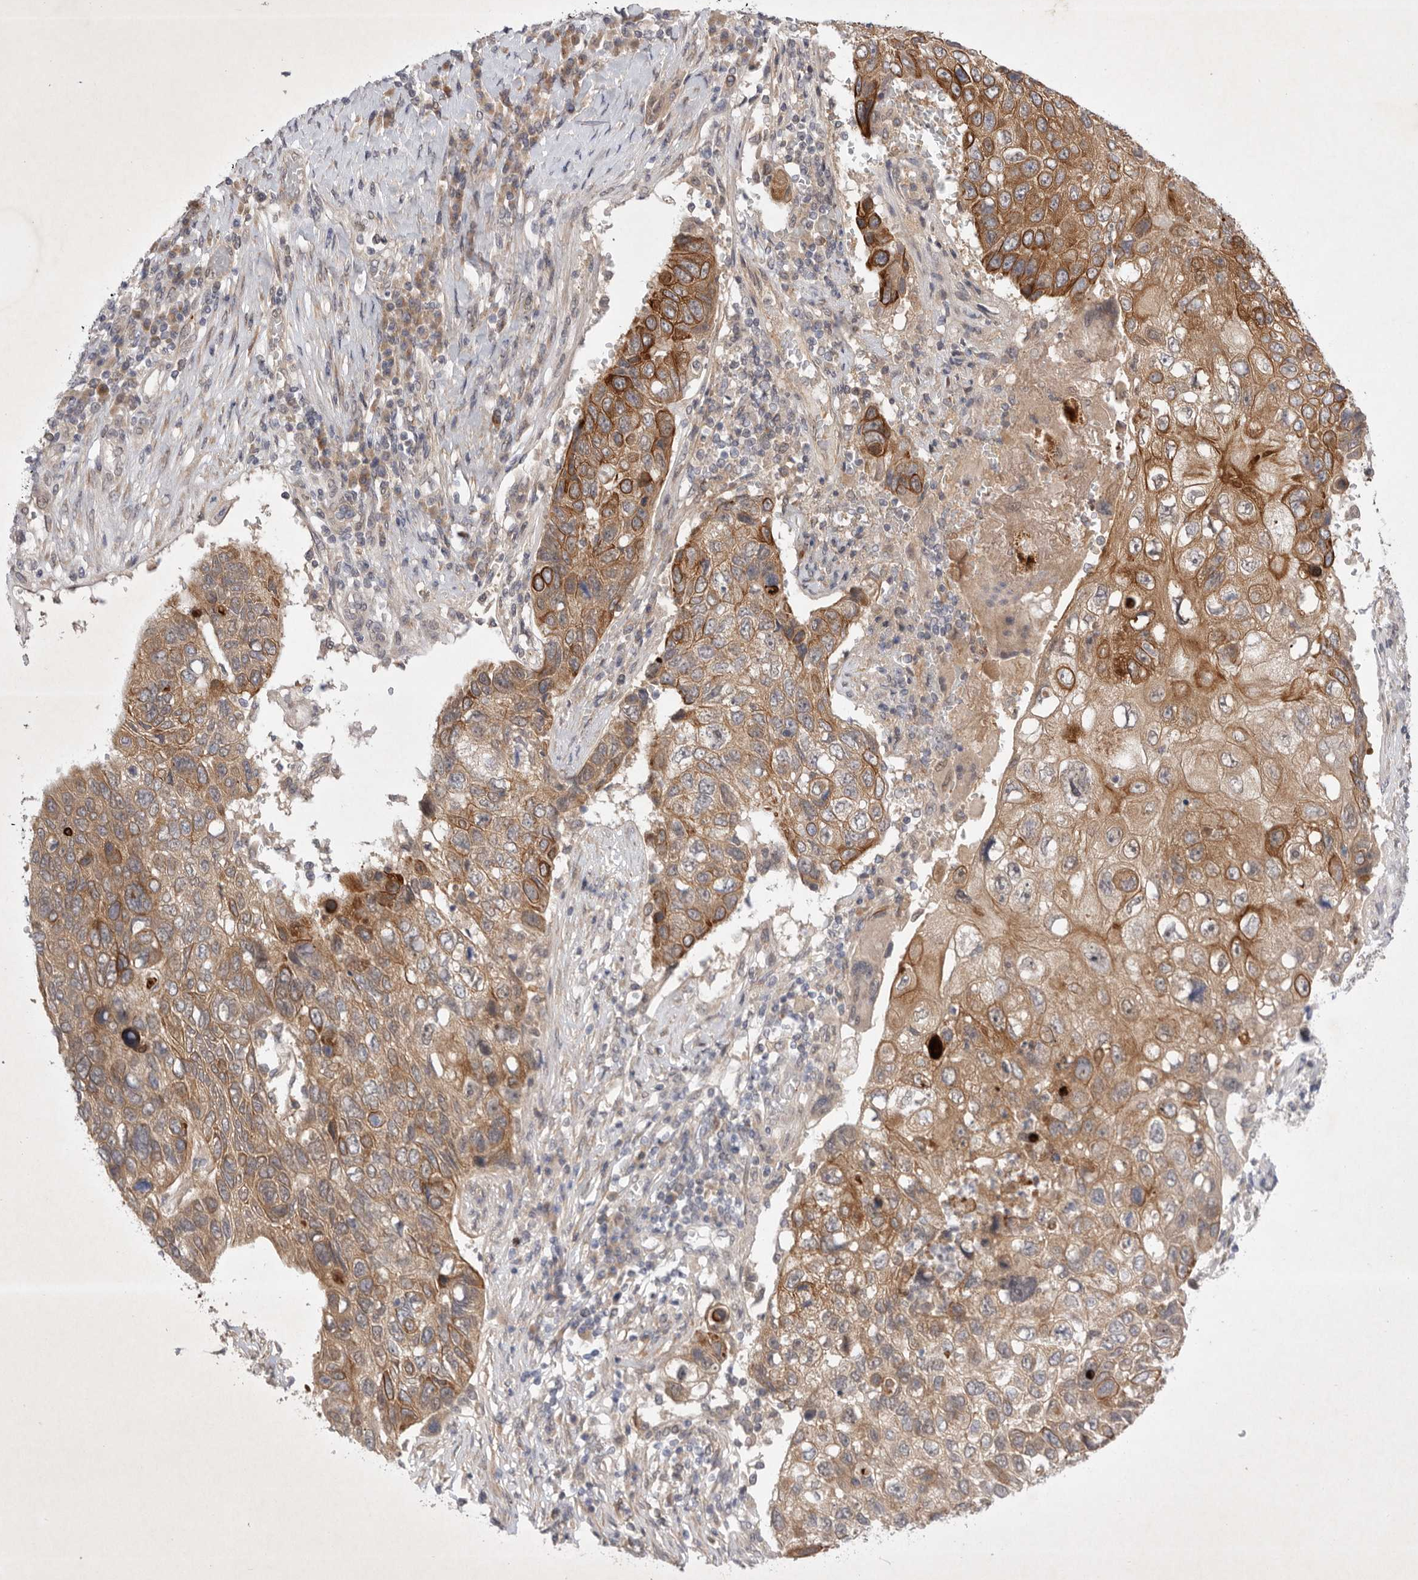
{"staining": {"intensity": "moderate", "quantity": ">75%", "location": "cytoplasmic/membranous"}, "tissue": "lung cancer", "cell_type": "Tumor cells", "image_type": "cancer", "snomed": [{"axis": "morphology", "description": "Squamous cell carcinoma, NOS"}, {"axis": "topography", "description": "Lung"}], "caption": "A brown stain highlights moderate cytoplasmic/membranous positivity of a protein in human lung cancer tumor cells. (IHC, brightfield microscopy, high magnification).", "gene": "PTPDC1", "patient": {"sex": "male", "age": 61}}